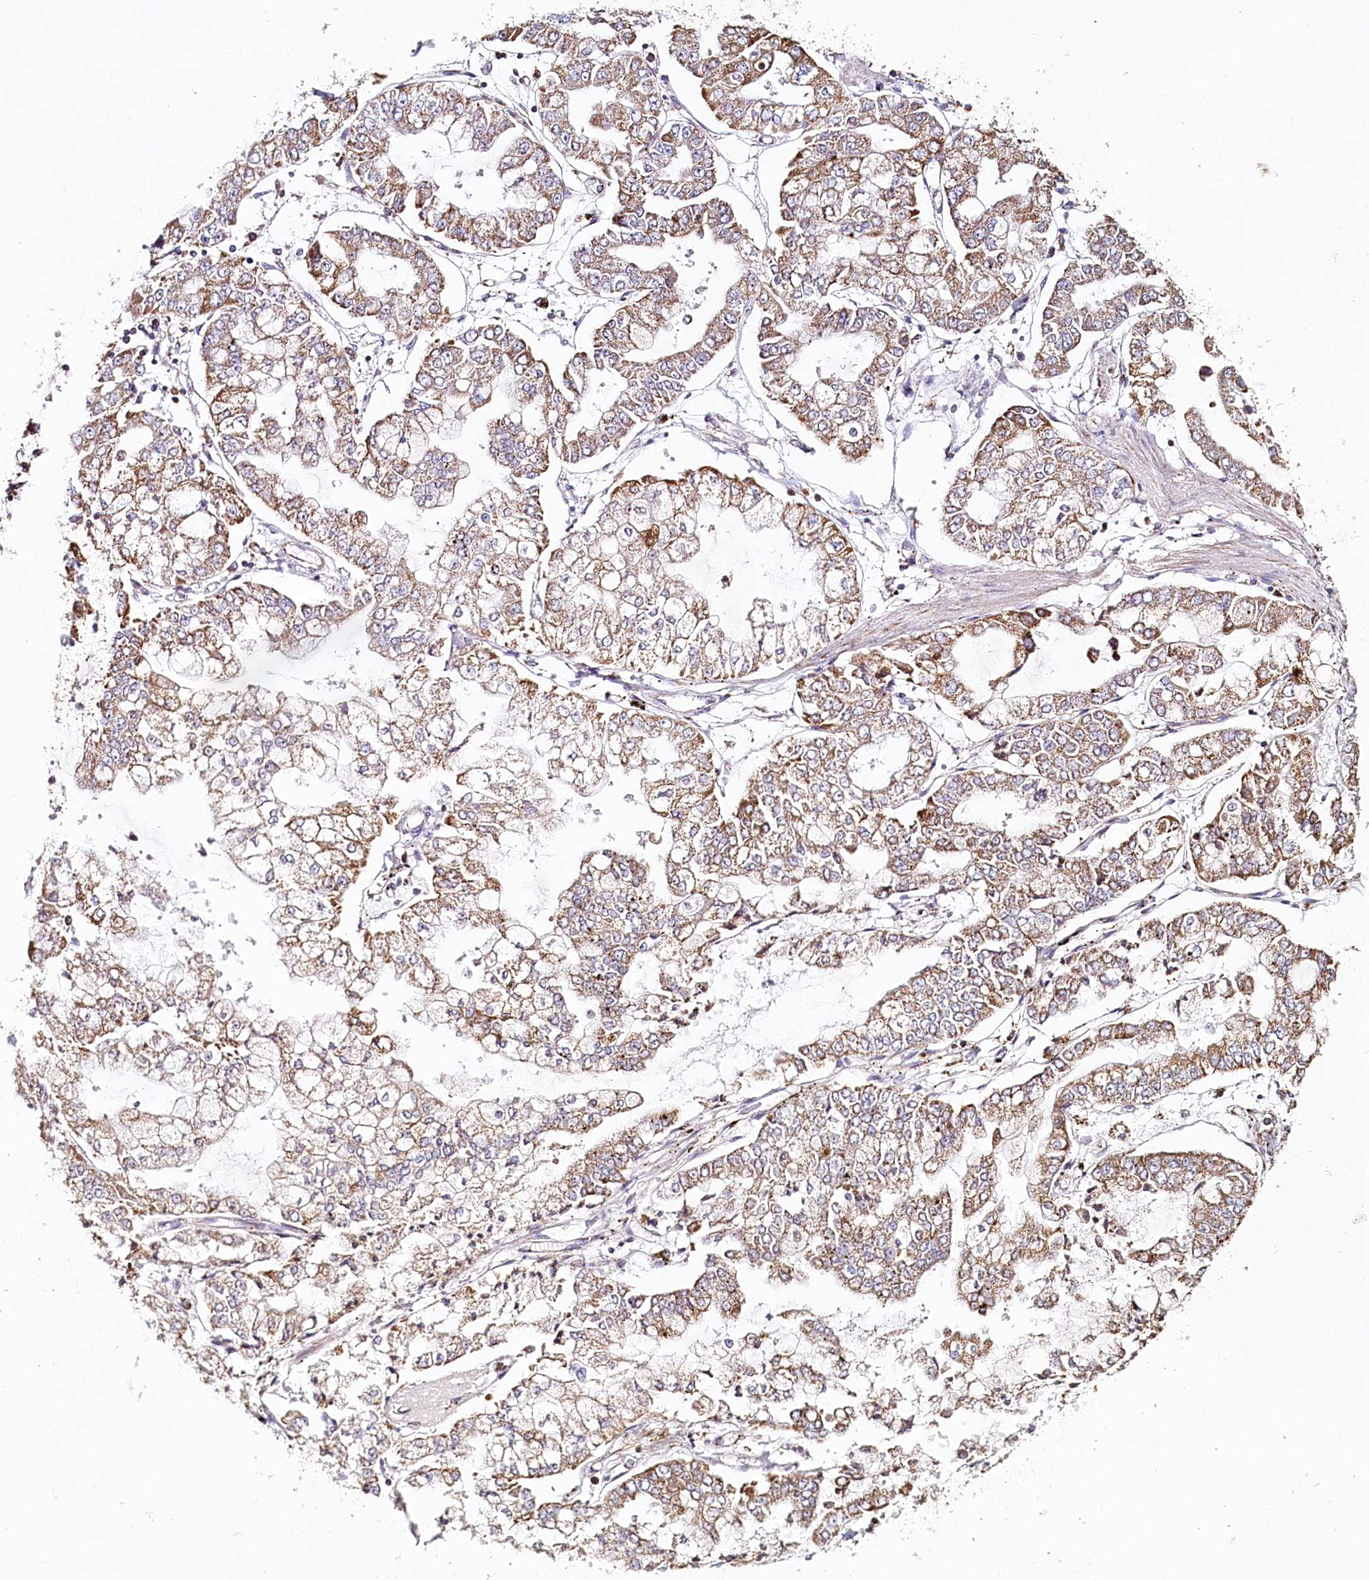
{"staining": {"intensity": "moderate", "quantity": "25%-75%", "location": "cytoplasmic/membranous"}, "tissue": "stomach cancer", "cell_type": "Tumor cells", "image_type": "cancer", "snomed": [{"axis": "morphology", "description": "Adenocarcinoma, NOS"}, {"axis": "topography", "description": "Stomach"}], "caption": "Immunohistochemical staining of stomach adenocarcinoma exhibits medium levels of moderate cytoplasmic/membranous expression in approximately 25%-75% of tumor cells.", "gene": "MMP25", "patient": {"sex": "male", "age": 76}}